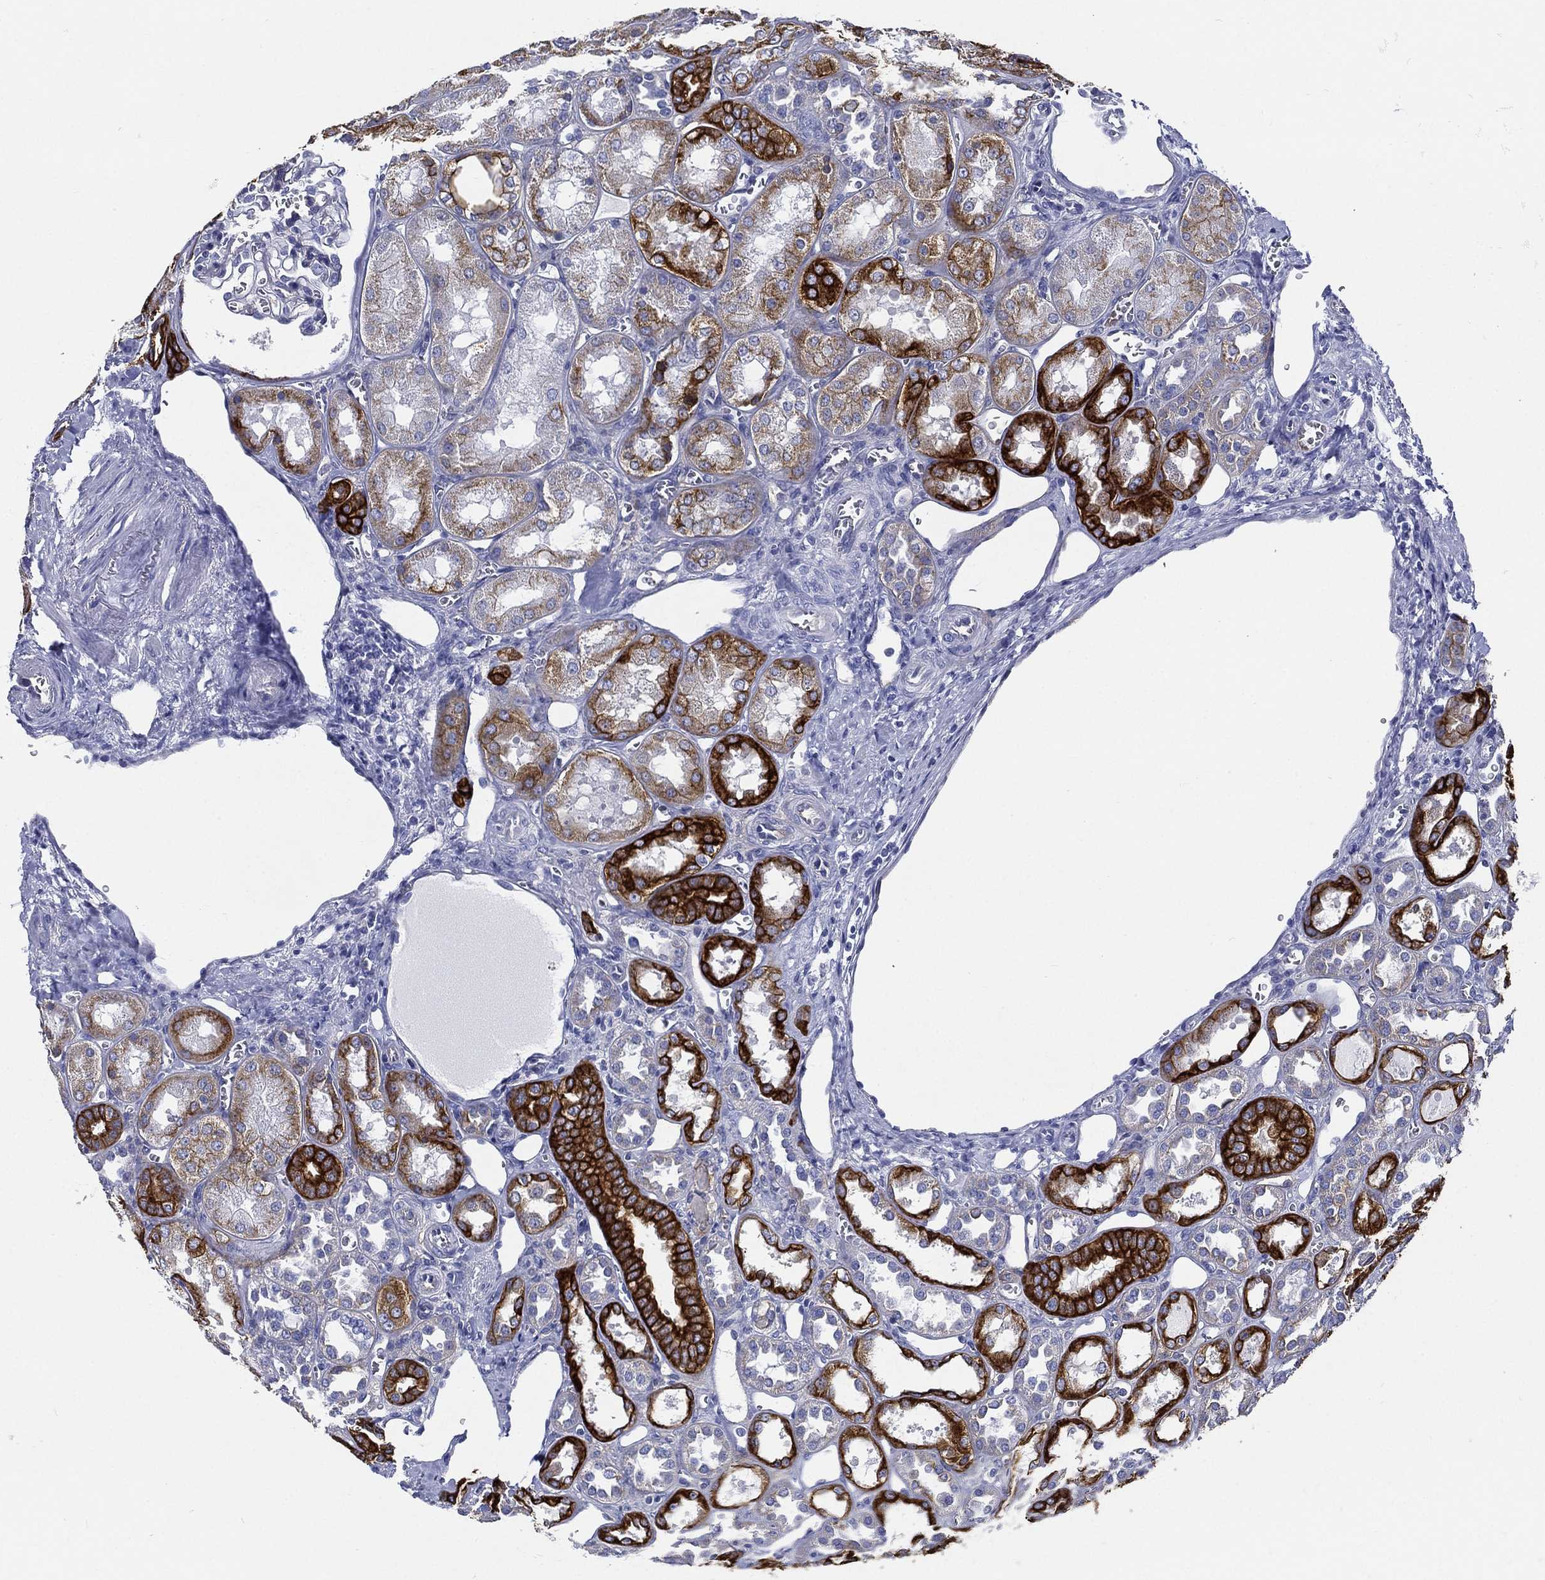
{"staining": {"intensity": "negative", "quantity": "none", "location": "none"}, "tissue": "kidney", "cell_type": "Cells in glomeruli", "image_type": "normal", "snomed": [{"axis": "morphology", "description": "Normal tissue, NOS"}, {"axis": "topography", "description": "Kidney"}], "caption": "Immunohistochemistry (IHC) micrograph of unremarkable human kidney stained for a protein (brown), which reveals no expression in cells in glomeruli.", "gene": "NEDD9", "patient": {"sex": "male", "age": 73}}